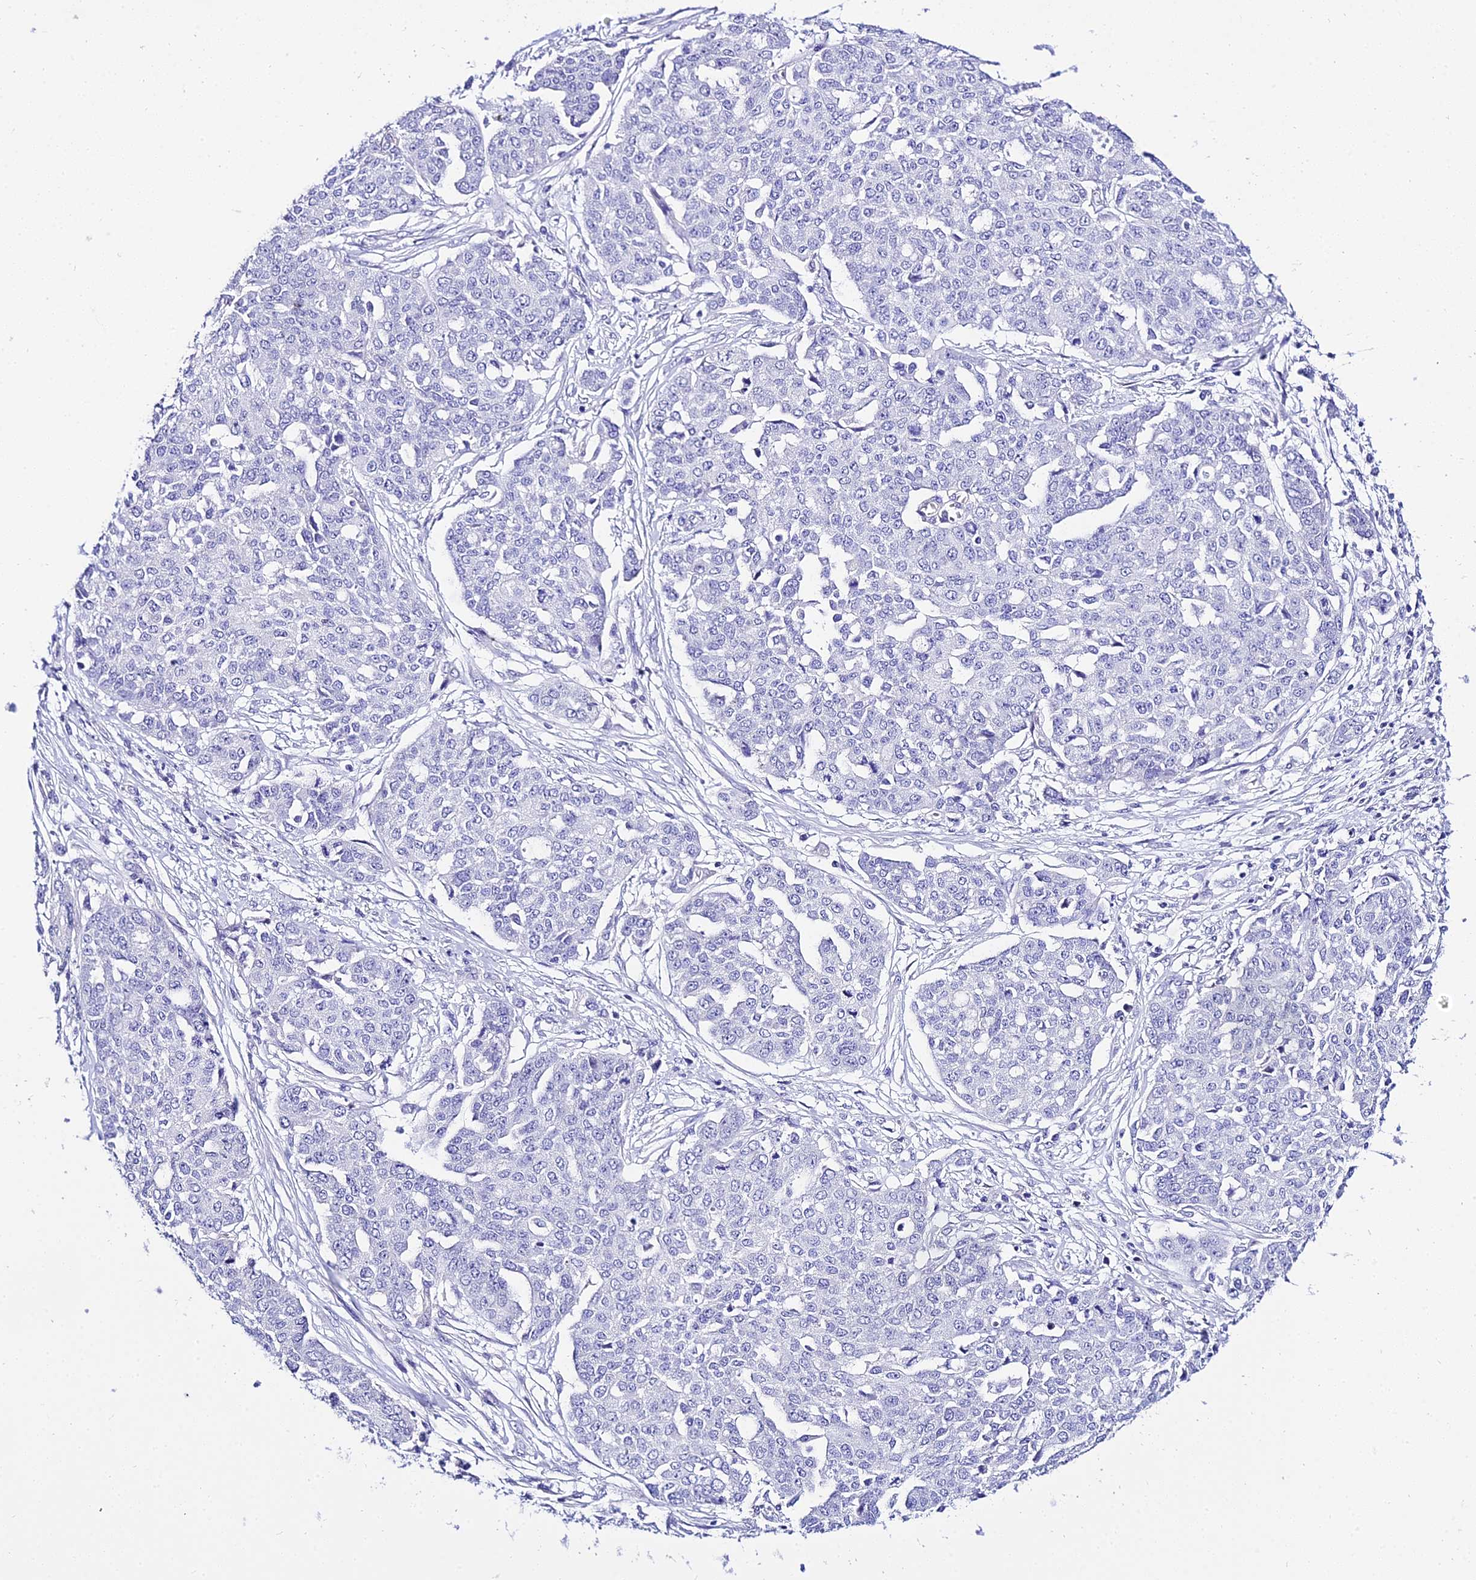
{"staining": {"intensity": "negative", "quantity": "none", "location": "none"}, "tissue": "ovarian cancer", "cell_type": "Tumor cells", "image_type": "cancer", "snomed": [{"axis": "morphology", "description": "Cystadenocarcinoma, serous, NOS"}, {"axis": "topography", "description": "Soft tissue"}, {"axis": "topography", "description": "Ovary"}], "caption": "An IHC micrograph of serous cystadenocarcinoma (ovarian) is shown. There is no staining in tumor cells of serous cystadenocarcinoma (ovarian).", "gene": "DEFB106A", "patient": {"sex": "female", "age": 57}}